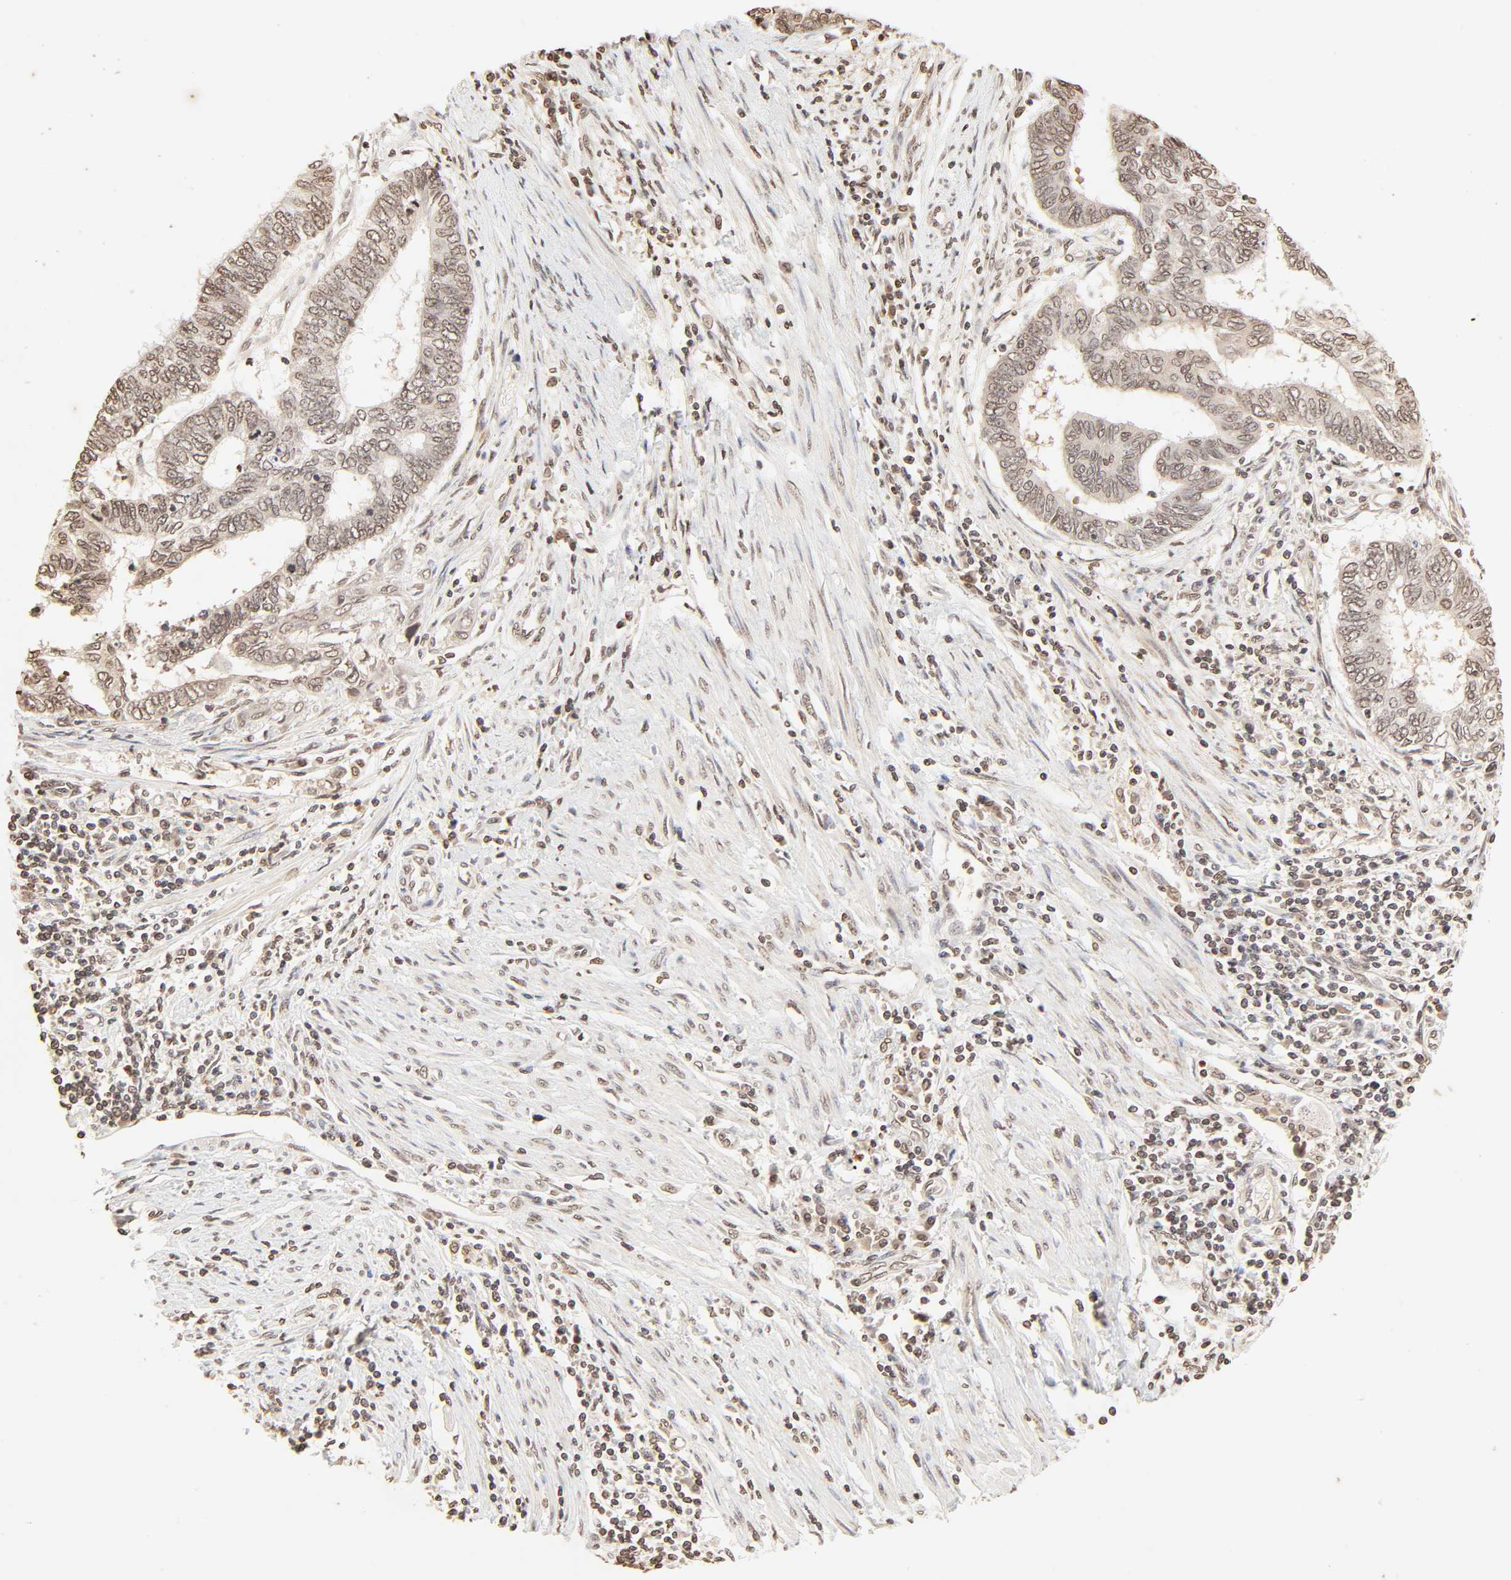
{"staining": {"intensity": "moderate", "quantity": "25%-75%", "location": "nuclear"}, "tissue": "endometrial cancer", "cell_type": "Tumor cells", "image_type": "cancer", "snomed": [{"axis": "morphology", "description": "Adenocarcinoma, NOS"}, {"axis": "topography", "description": "Uterus"}, {"axis": "topography", "description": "Endometrium"}], "caption": "This is an image of immunohistochemistry (IHC) staining of endometrial adenocarcinoma, which shows moderate positivity in the nuclear of tumor cells.", "gene": "TBL1X", "patient": {"sex": "female", "age": 70}}